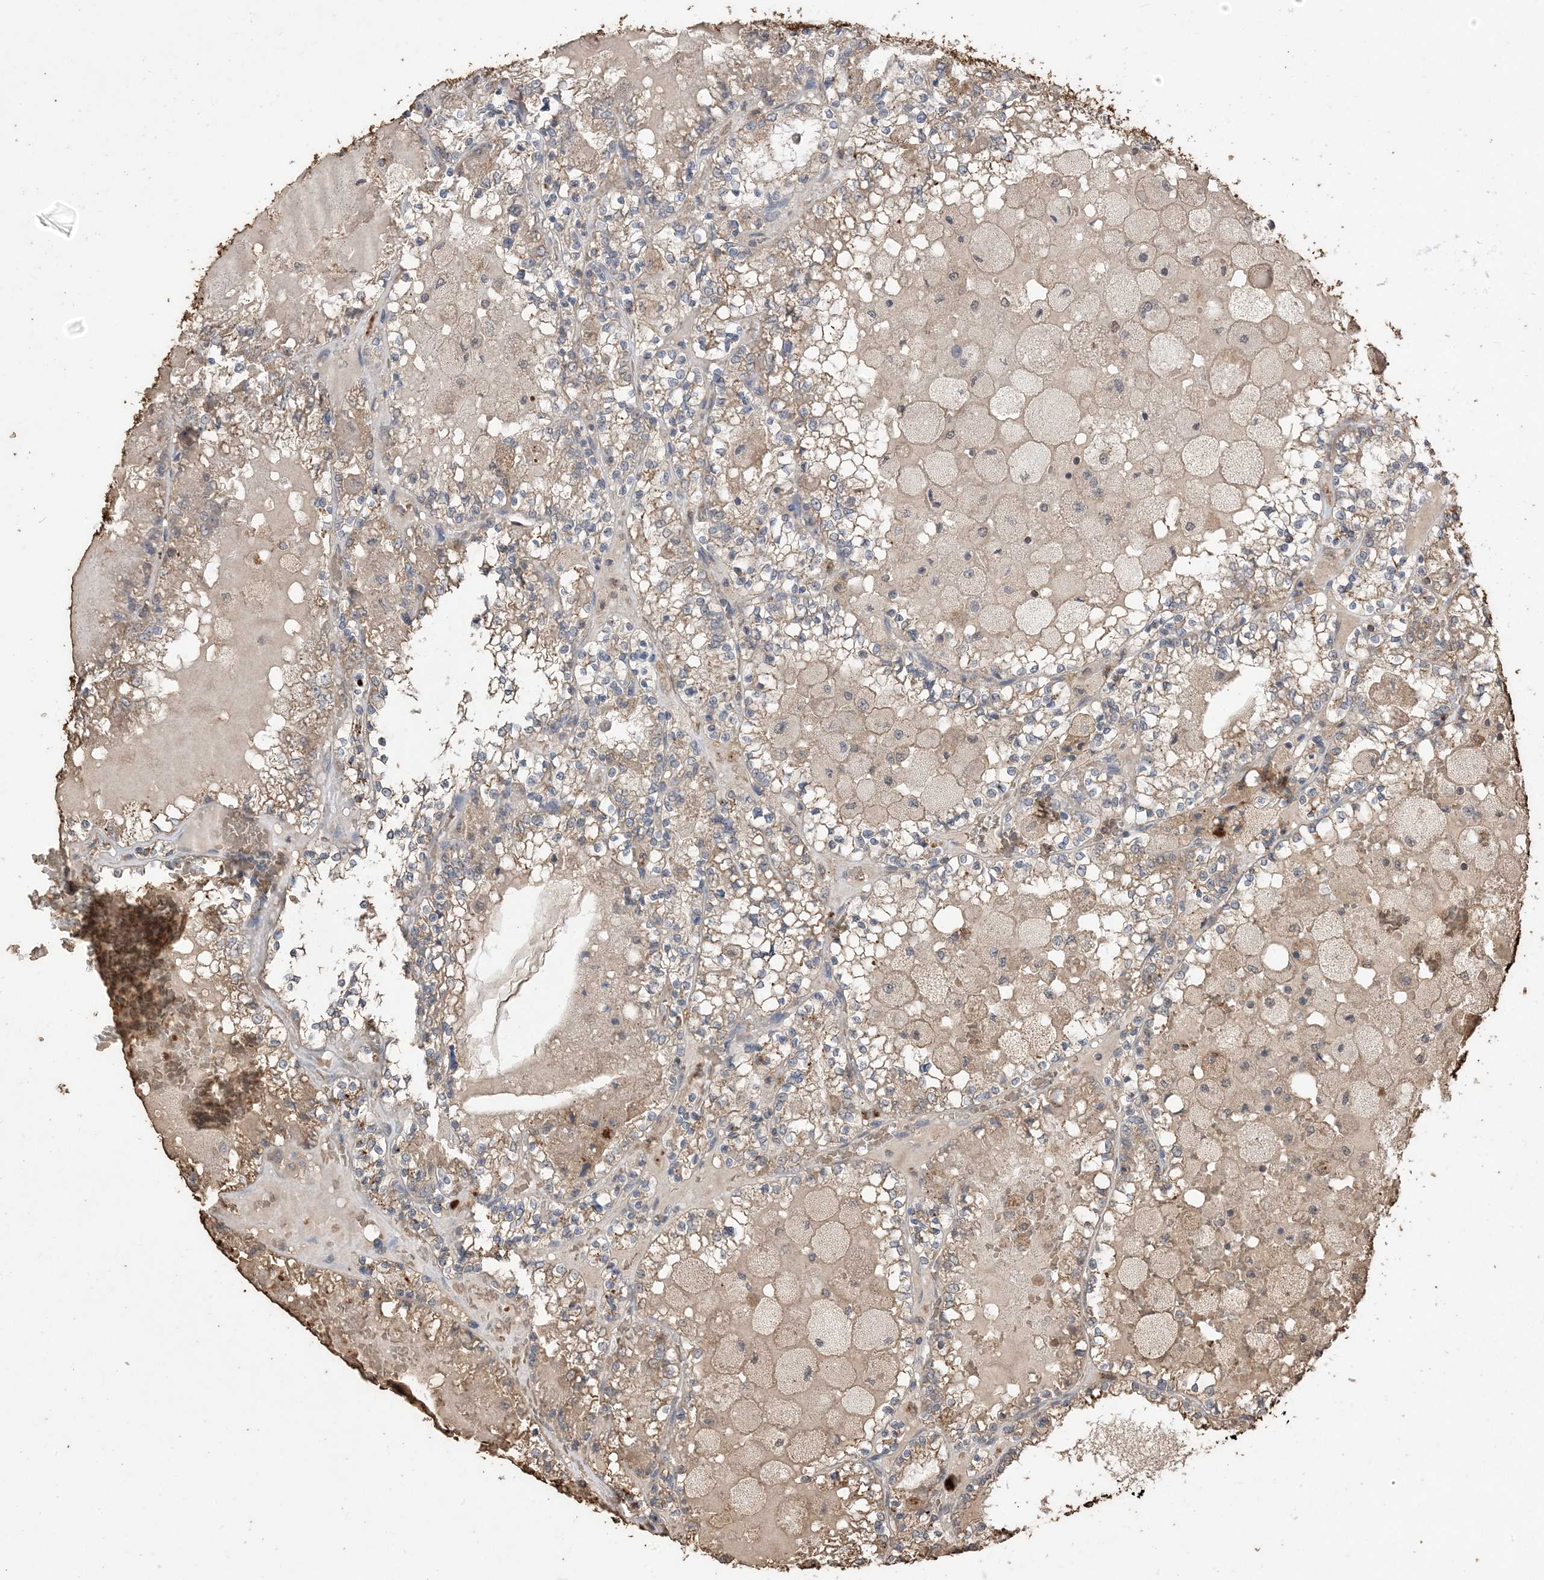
{"staining": {"intensity": "weak", "quantity": "25%-75%", "location": "cytoplasmic/membranous"}, "tissue": "renal cancer", "cell_type": "Tumor cells", "image_type": "cancer", "snomed": [{"axis": "morphology", "description": "Adenocarcinoma, NOS"}, {"axis": "topography", "description": "Kidney"}], "caption": "Protein positivity by immunohistochemistry (IHC) demonstrates weak cytoplasmic/membranous staining in about 25%-75% of tumor cells in renal cancer.", "gene": "HPS4", "patient": {"sex": "female", "age": 56}}